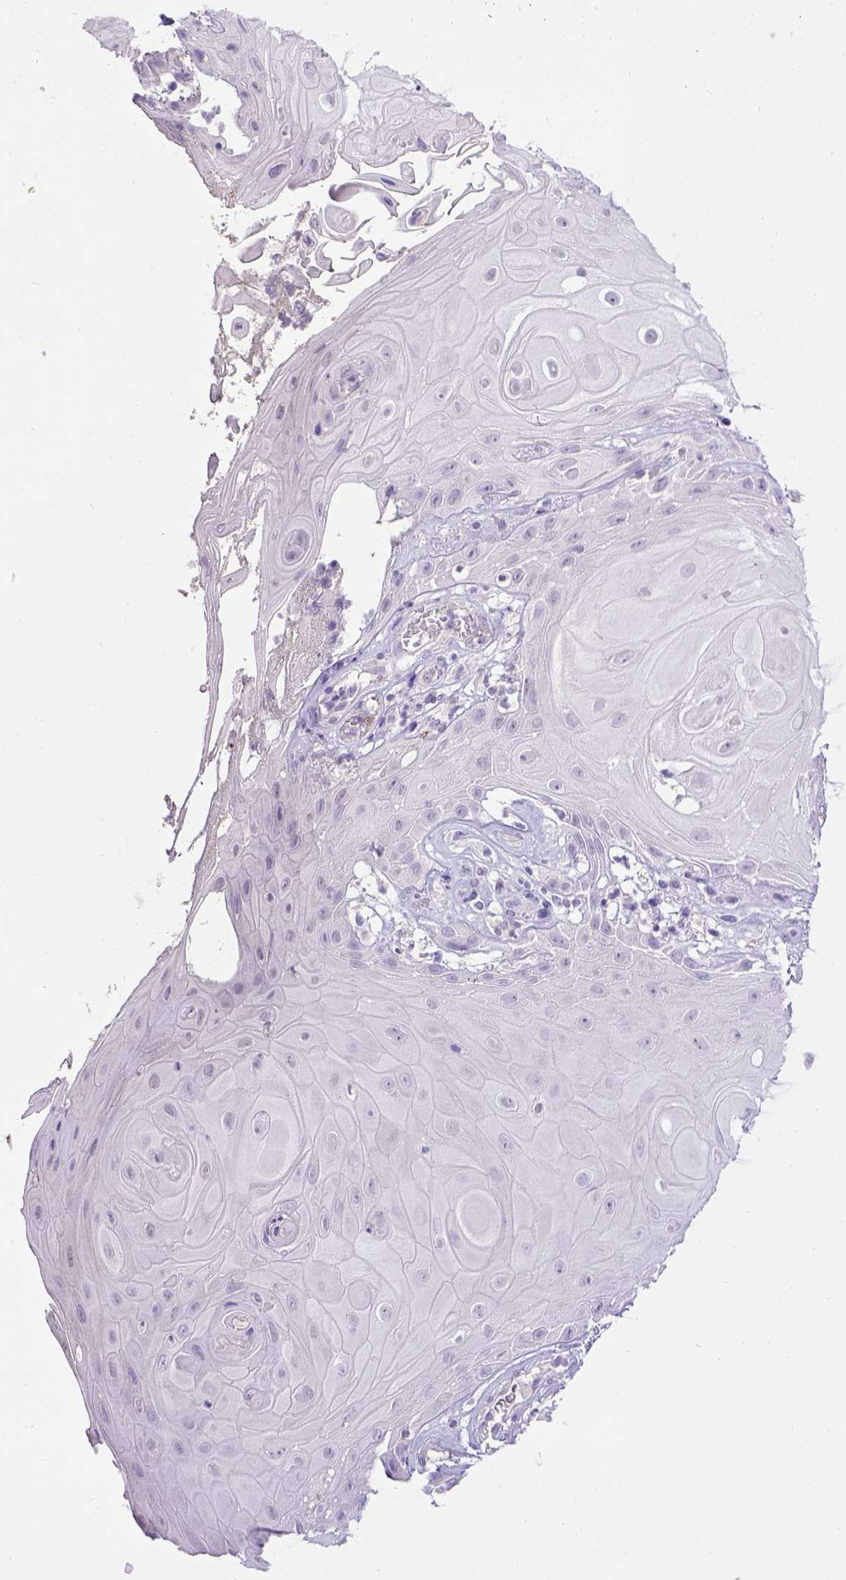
{"staining": {"intensity": "negative", "quantity": "none", "location": "none"}, "tissue": "skin cancer", "cell_type": "Tumor cells", "image_type": "cancer", "snomed": [{"axis": "morphology", "description": "Squamous cell carcinoma, NOS"}, {"axis": "topography", "description": "Skin"}], "caption": "Squamous cell carcinoma (skin) stained for a protein using immunohistochemistry reveals no expression tumor cells.", "gene": "B3GAT1", "patient": {"sex": "male", "age": 62}}